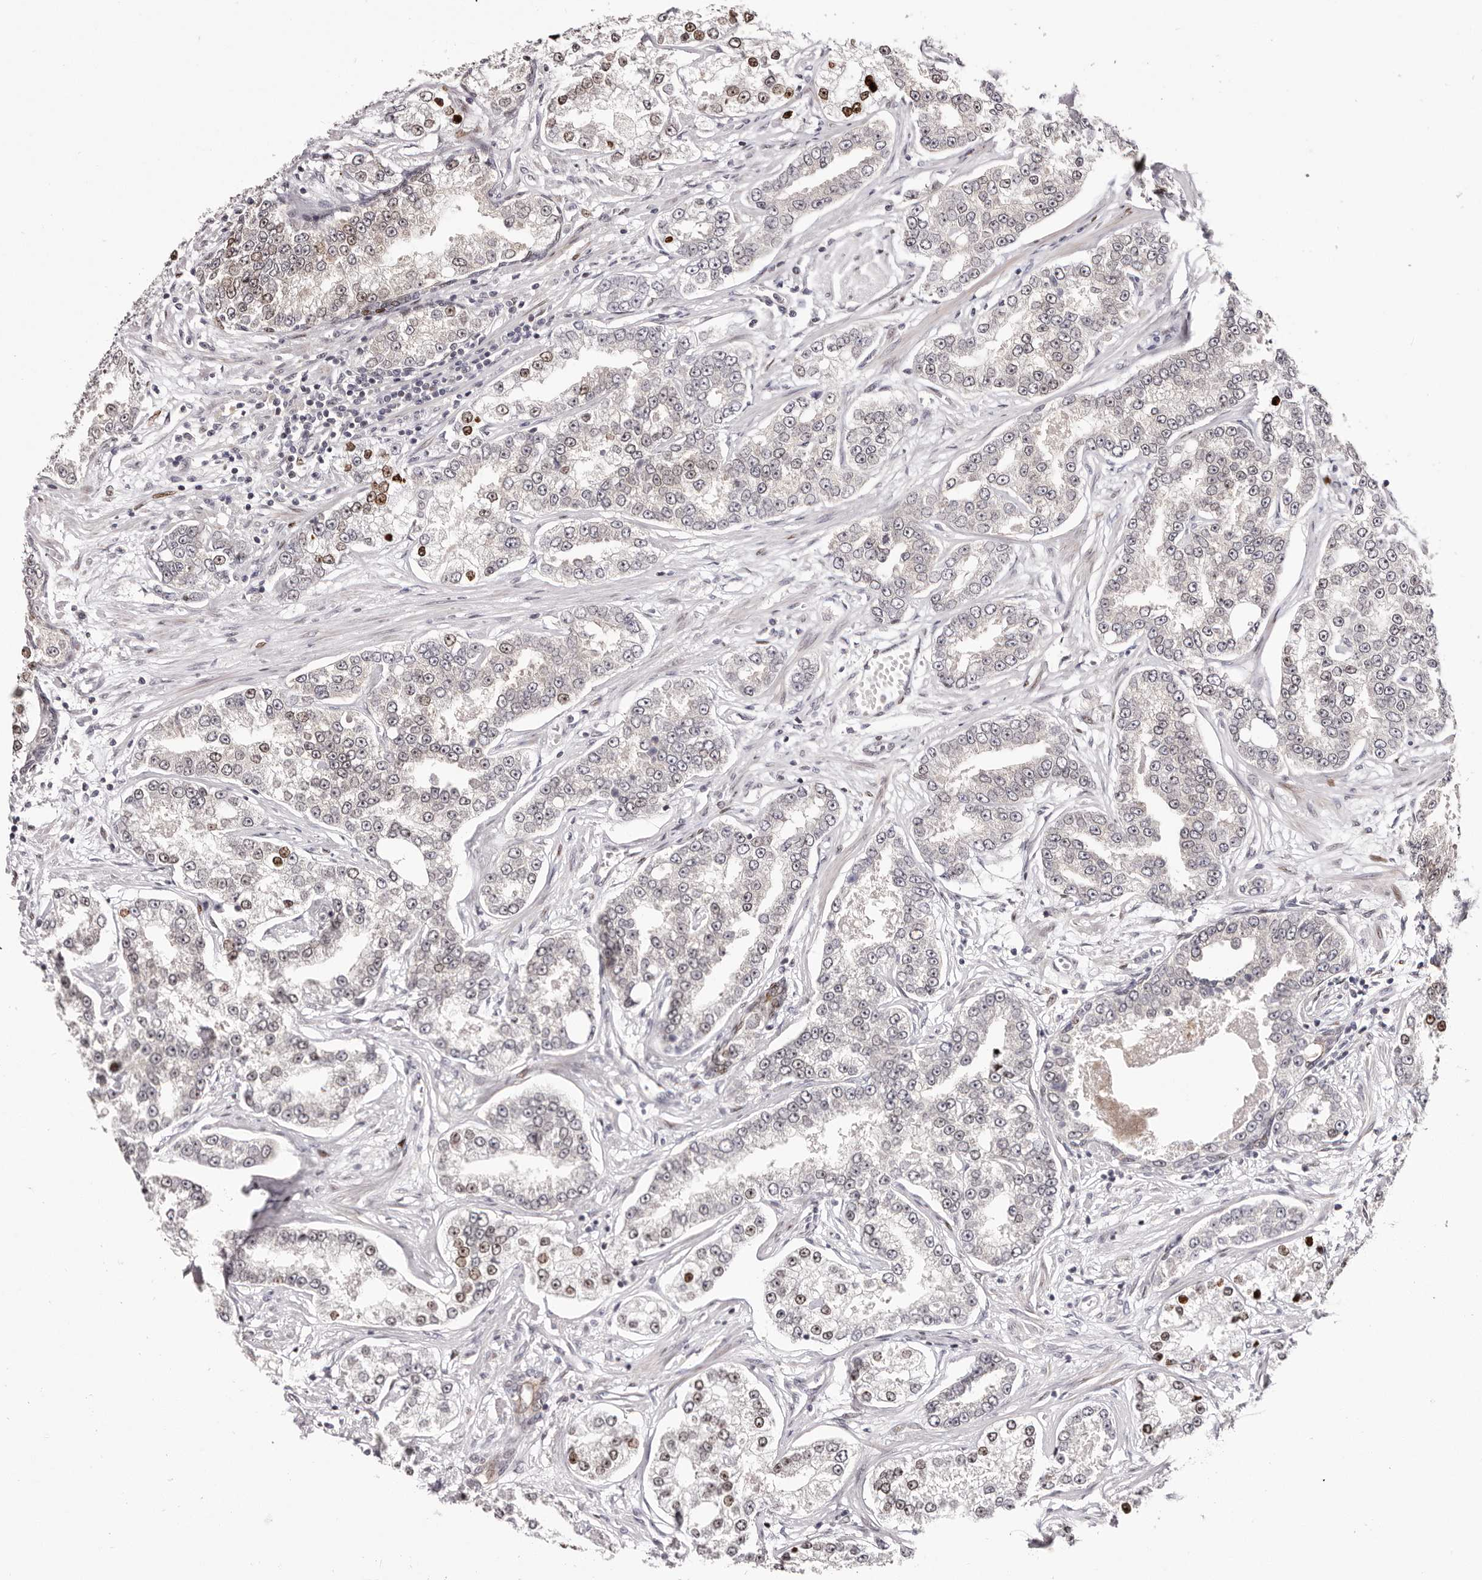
{"staining": {"intensity": "strong", "quantity": "25%-75%", "location": "nuclear"}, "tissue": "prostate cancer", "cell_type": "Tumor cells", "image_type": "cancer", "snomed": [{"axis": "morphology", "description": "Normal tissue, NOS"}, {"axis": "morphology", "description": "Adenocarcinoma, High grade"}, {"axis": "topography", "description": "Prostate"}], "caption": "Prostate high-grade adenocarcinoma stained with immunohistochemistry shows strong nuclear expression in approximately 25%-75% of tumor cells.", "gene": "NUP153", "patient": {"sex": "male", "age": 83}}